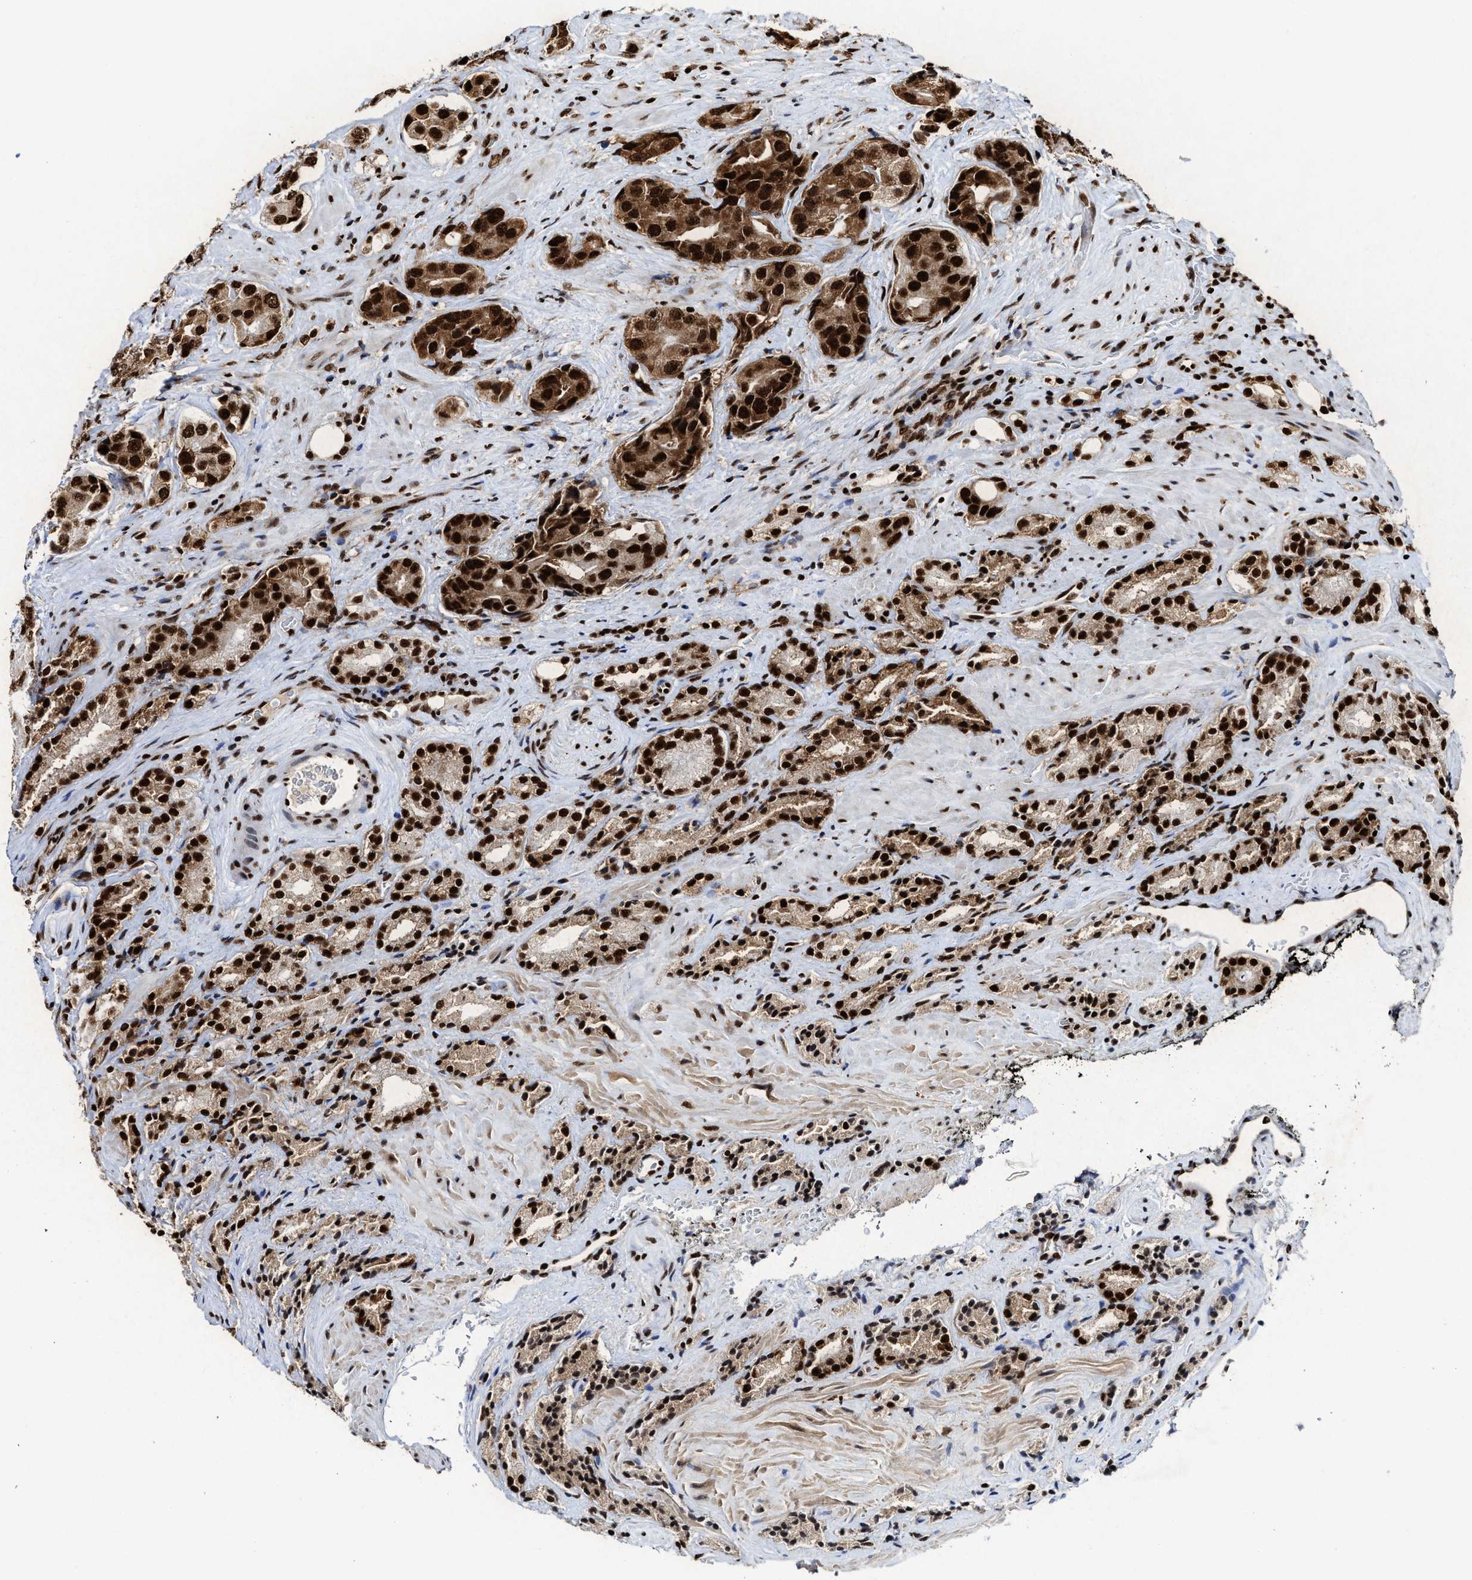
{"staining": {"intensity": "strong", "quantity": ">75%", "location": "cytoplasmic/membranous,nuclear"}, "tissue": "prostate cancer", "cell_type": "Tumor cells", "image_type": "cancer", "snomed": [{"axis": "morphology", "description": "Adenocarcinoma, High grade"}, {"axis": "topography", "description": "Prostate"}], "caption": "Protein expression analysis of adenocarcinoma (high-grade) (prostate) demonstrates strong cytoplasmic/membranous and nuclear positivity in about >75% of tumor cells. The staining was performed using DAB (3,3'-diaminobenzidine) to visualize the protein expression in brown, while the nuclei were stained in blue with hematoxylin (Magnification: 20x).", "gene": "ALYREF", "patient": {"sex": "male", "age": 71}}